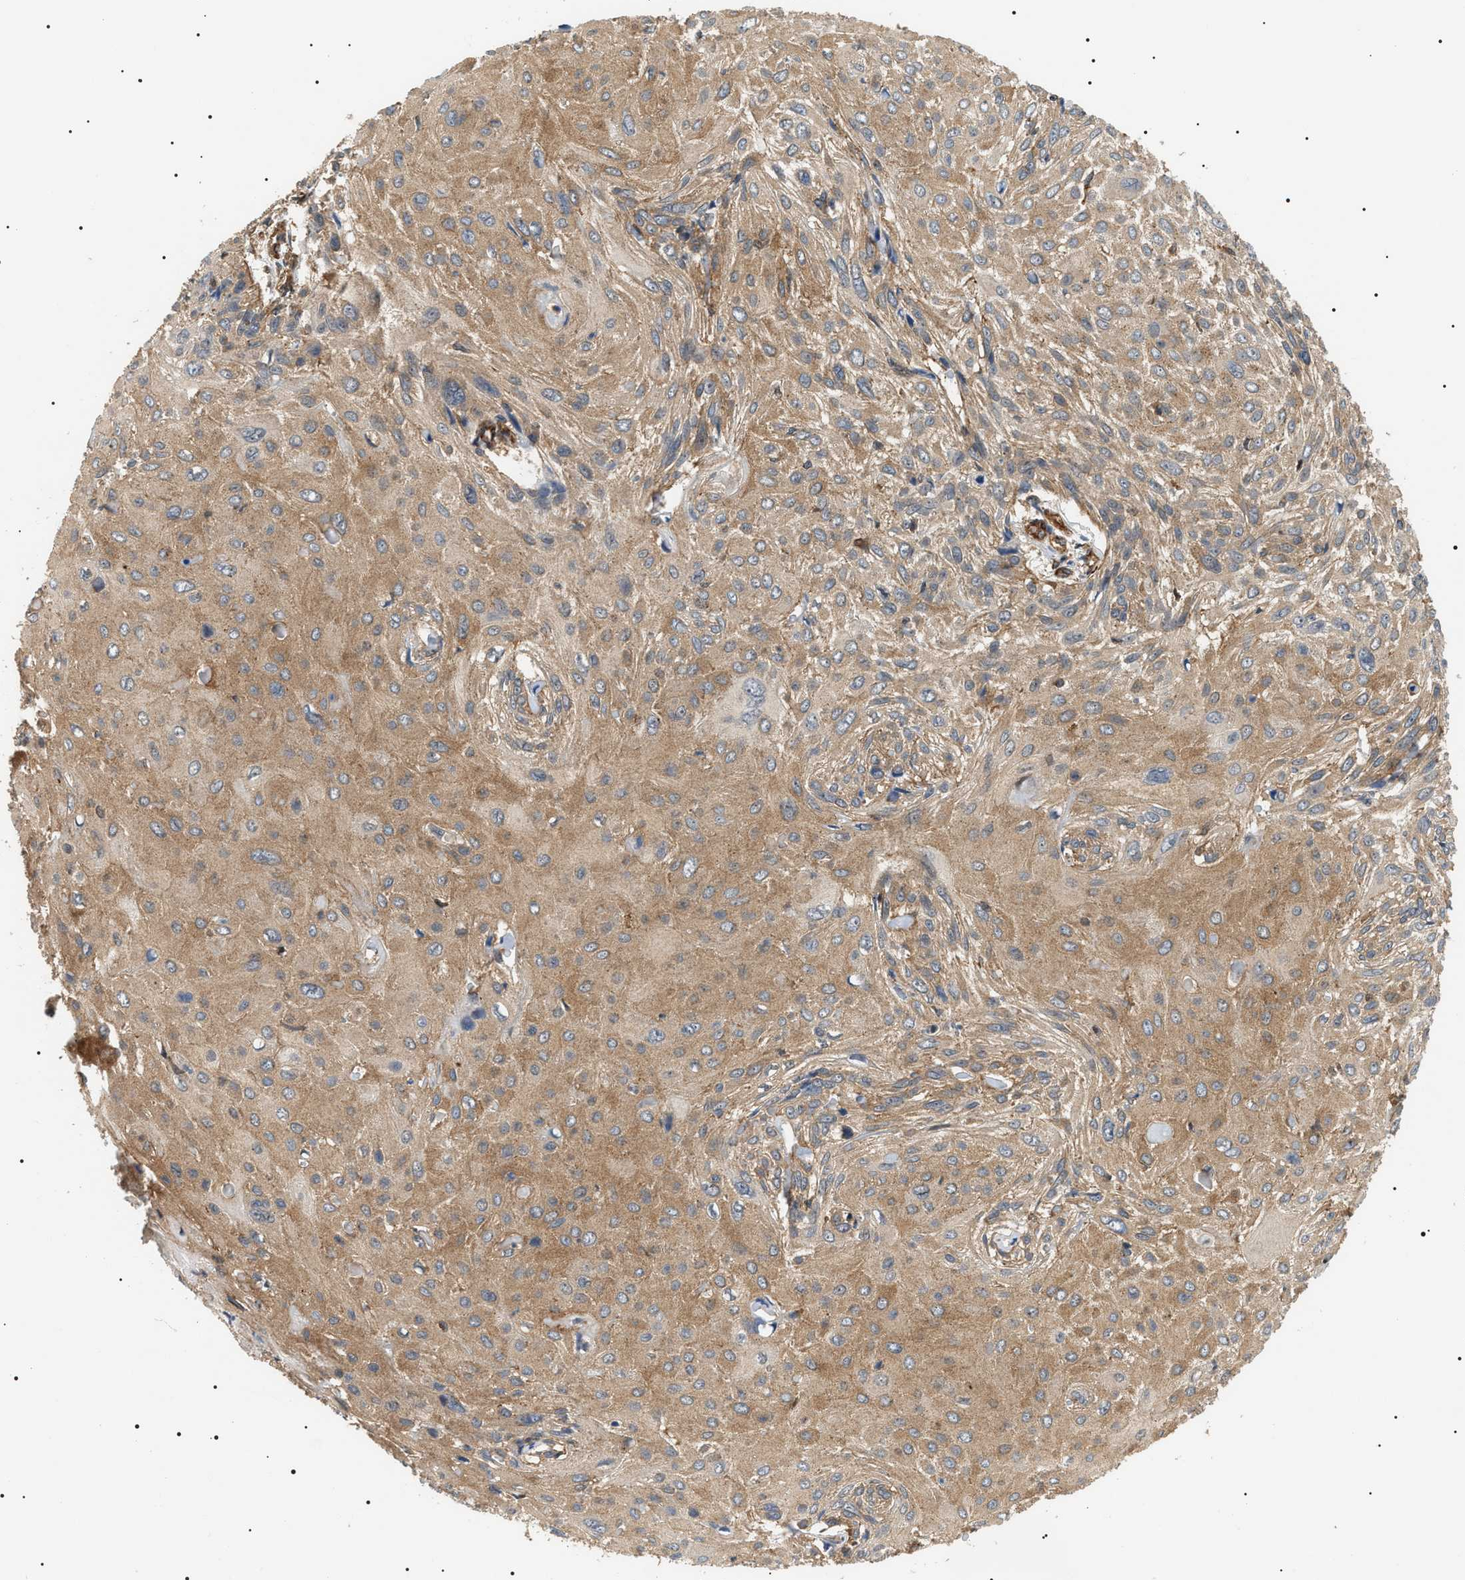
{"staining": {"intensity": "moderate", "quantity": "25%-75%", "location": "cytoplasmic/membranous"}, "tissue": "cervical cancer", "cell_type": "Tumor cells", "image_type": "cancer", "snomed": [{"axis": "morphology", "description": "Squamous cell carcinoma, NOS"}, {"axis": "topography", "description": "Cervix"}], "caption": "DAB (3,3'-diaminobenzidine) immunohistochemical staining of cervical cancer displays moderate cytoplasmic/membranous protein staining in approximately 25%-75% of tumor cells.", "gene": "SH3GLB2", "patient": {"sex": "female", "age": 51}}